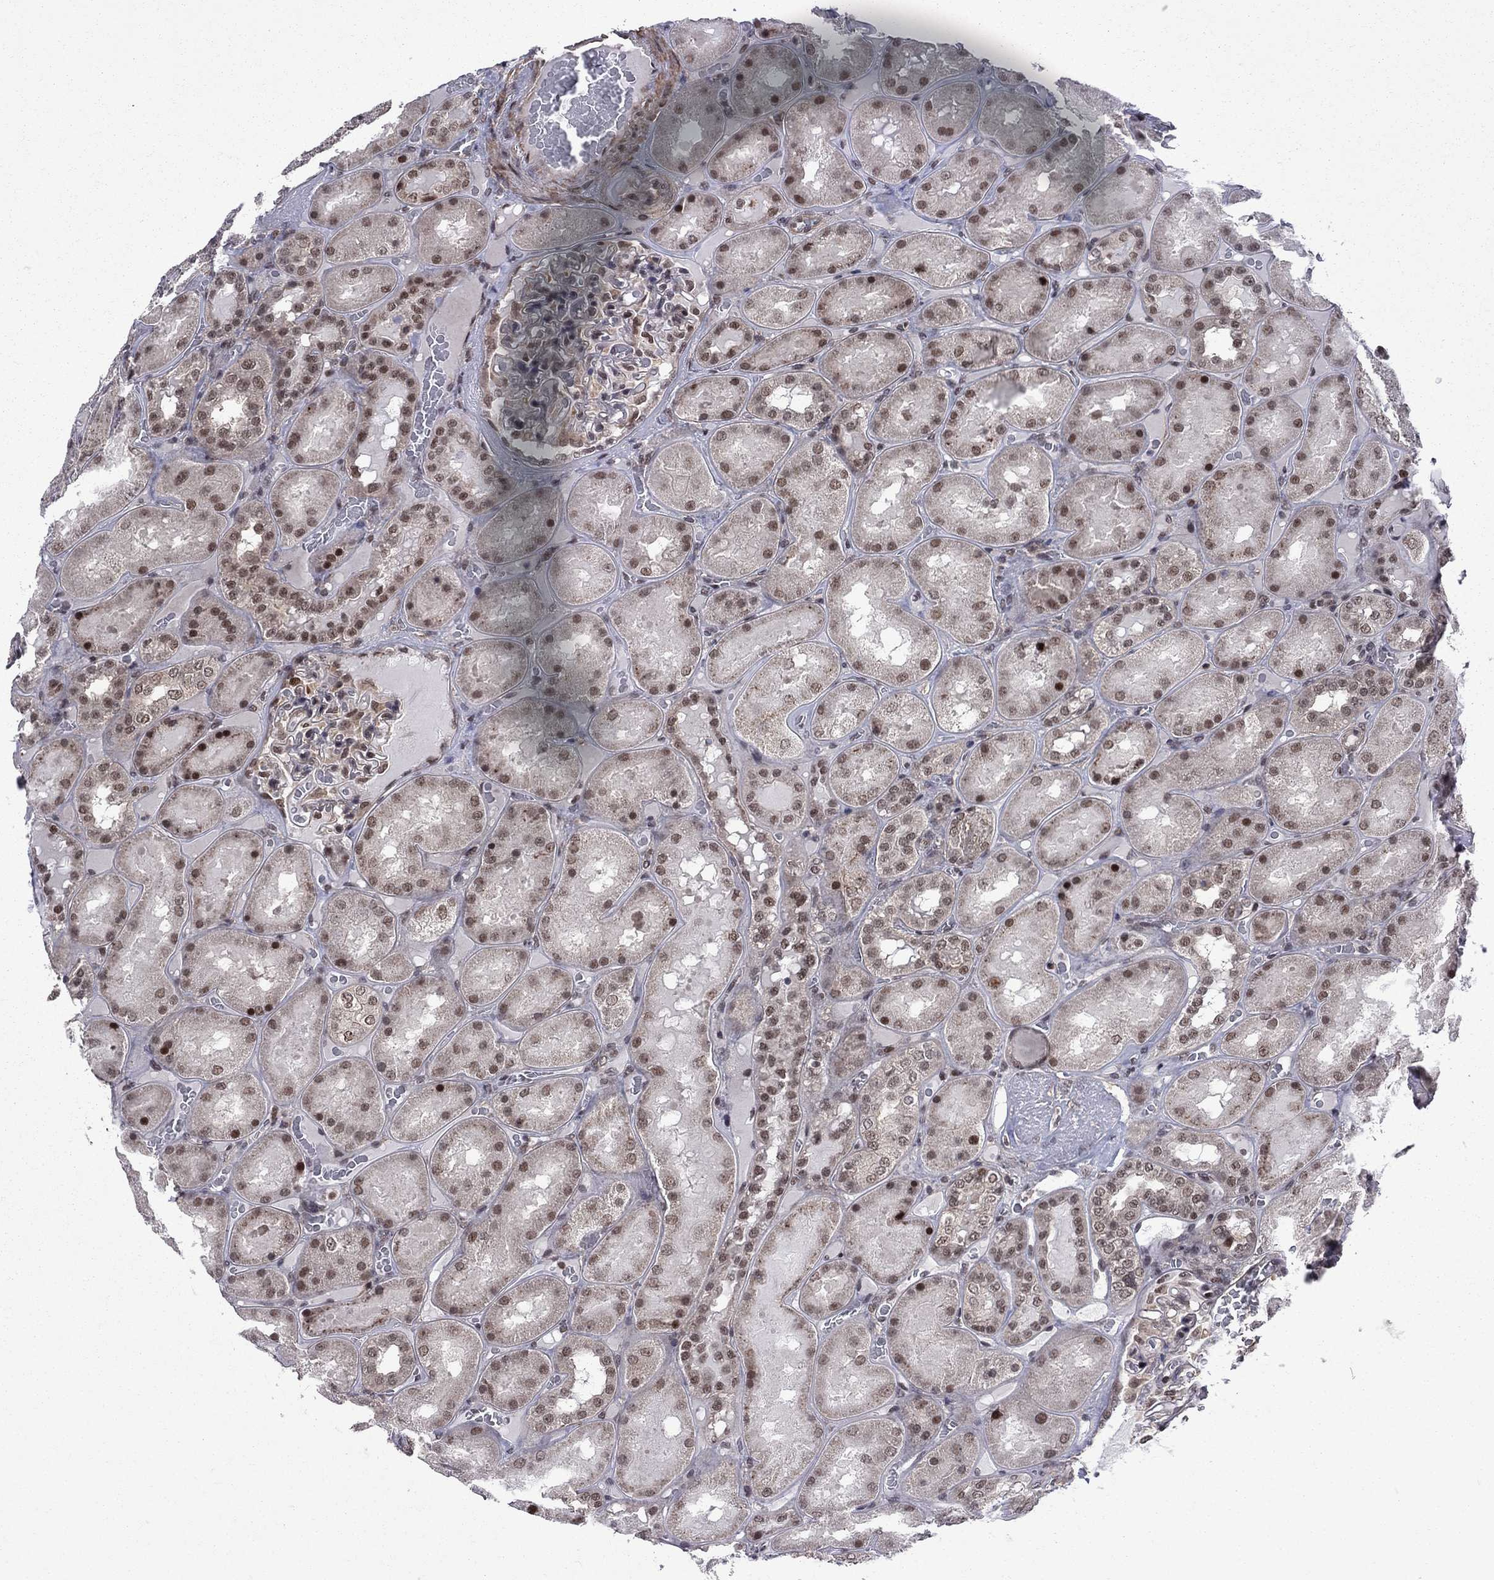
{"staining": {"intensity": "moderate", "quantity": "25%-75%", "location": "nuclear"}, "tissue": "kidney", "cell_type": "Cells in glomeruli", "image_type": "normal", "snomed": [{"axis": "morphology", "description": "Normal tissue, NOS"}, {"axis": "topography", "description": "Kidney"}], "caption": "Kidney stained for a protein (brown) reveals moderate nuclear positive expression in approximately 25%-75% of cells in glomeruli.", "gene": "BRF1", "patient": {"sex": "male", "age": 73}}